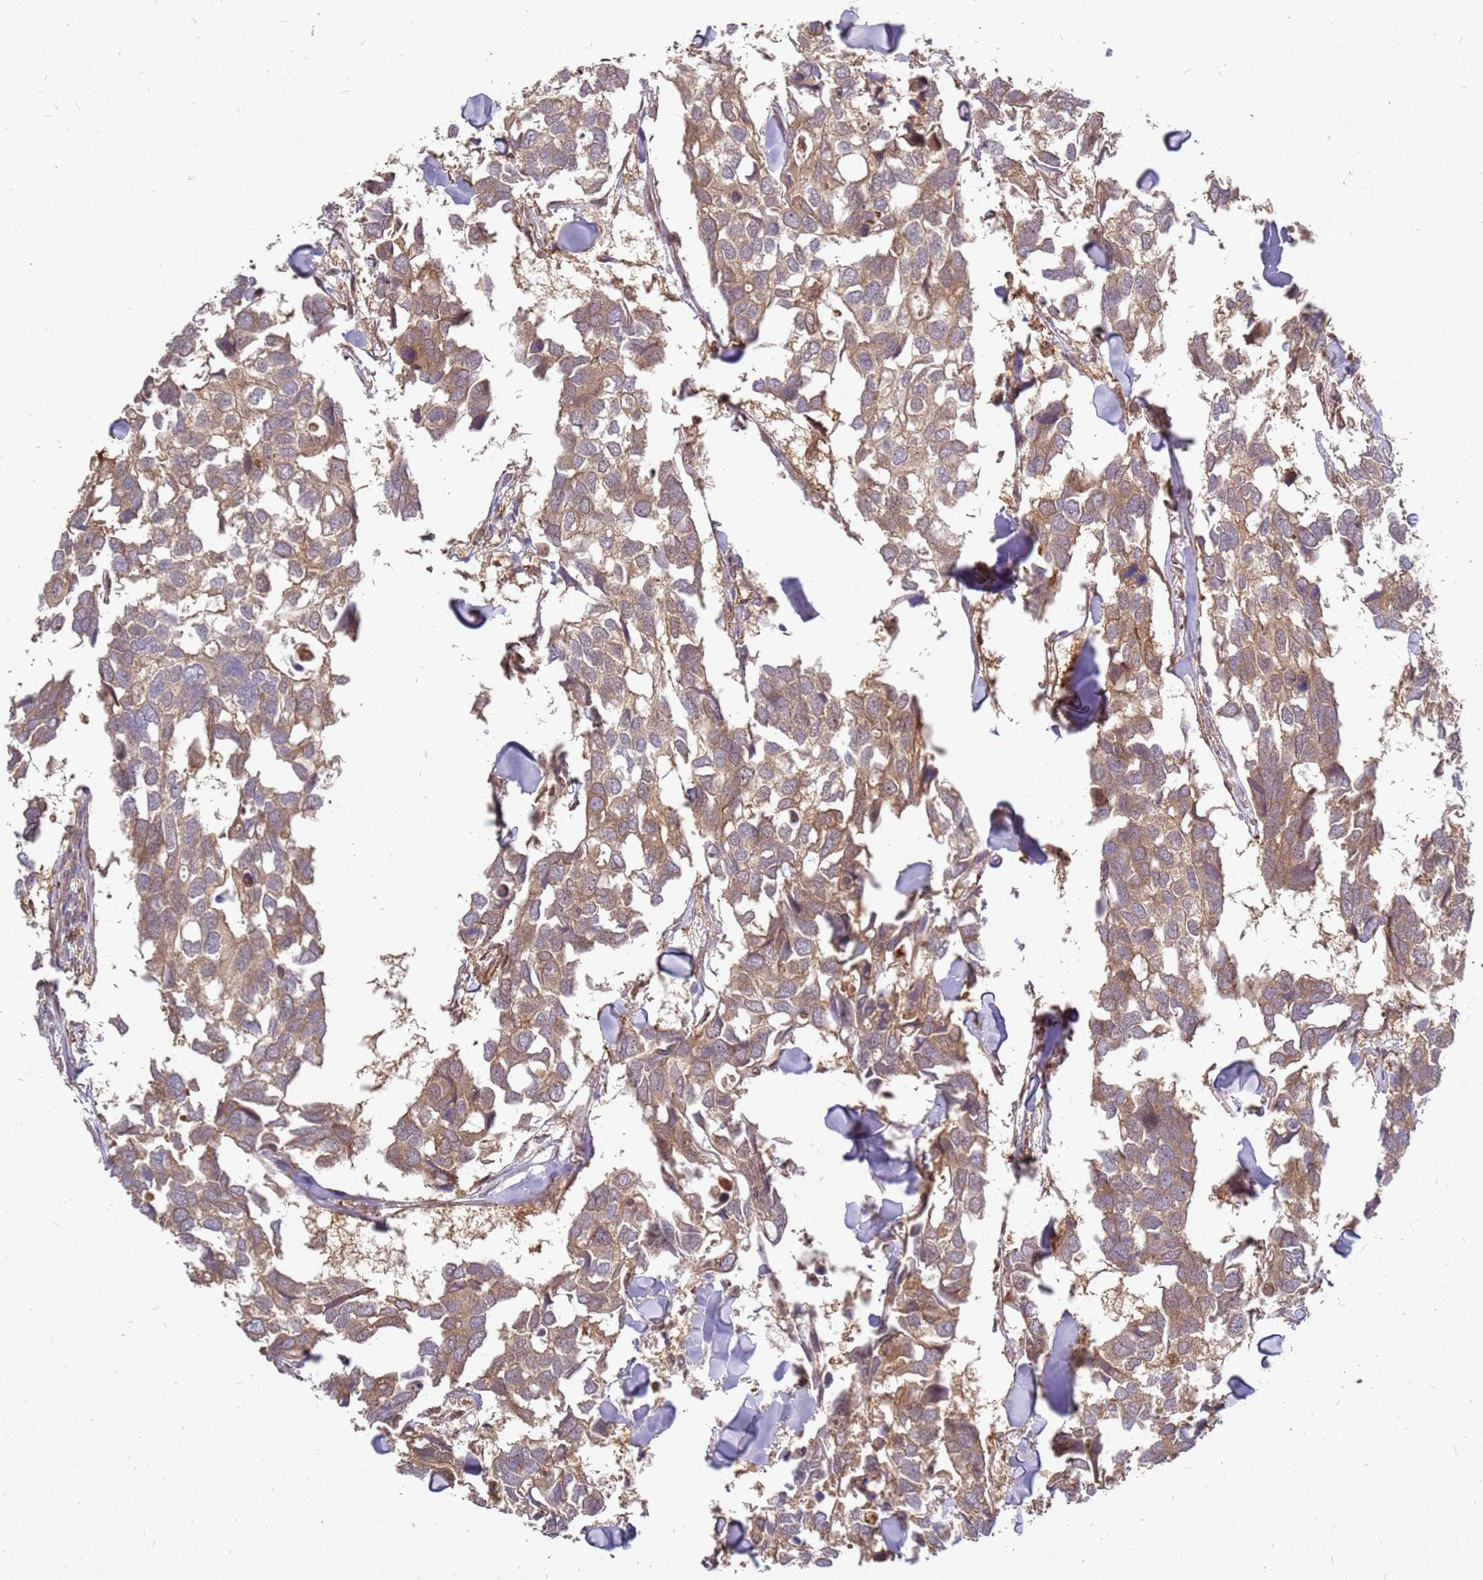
{"staining": {"intensity": "moderate", "quantity": ">75%", "location": "cytoplasmic/membranous"}, "tissue": "breast cancer", "cell_type": "Tumor cells", "image_type": "cancer", "snomed": [{"axis": "morphology", "description": "Duct carcinoma"}, {"axis": "topography", "description": "Breast"}], "caption": "A brown stain labels moderate cytoplasmic/membranous staining of a protein in breast infiltrating ductal carcinoma tumor cells.", "gene": "NUDT14", "patient": {"sex": "female", "age": 83}}